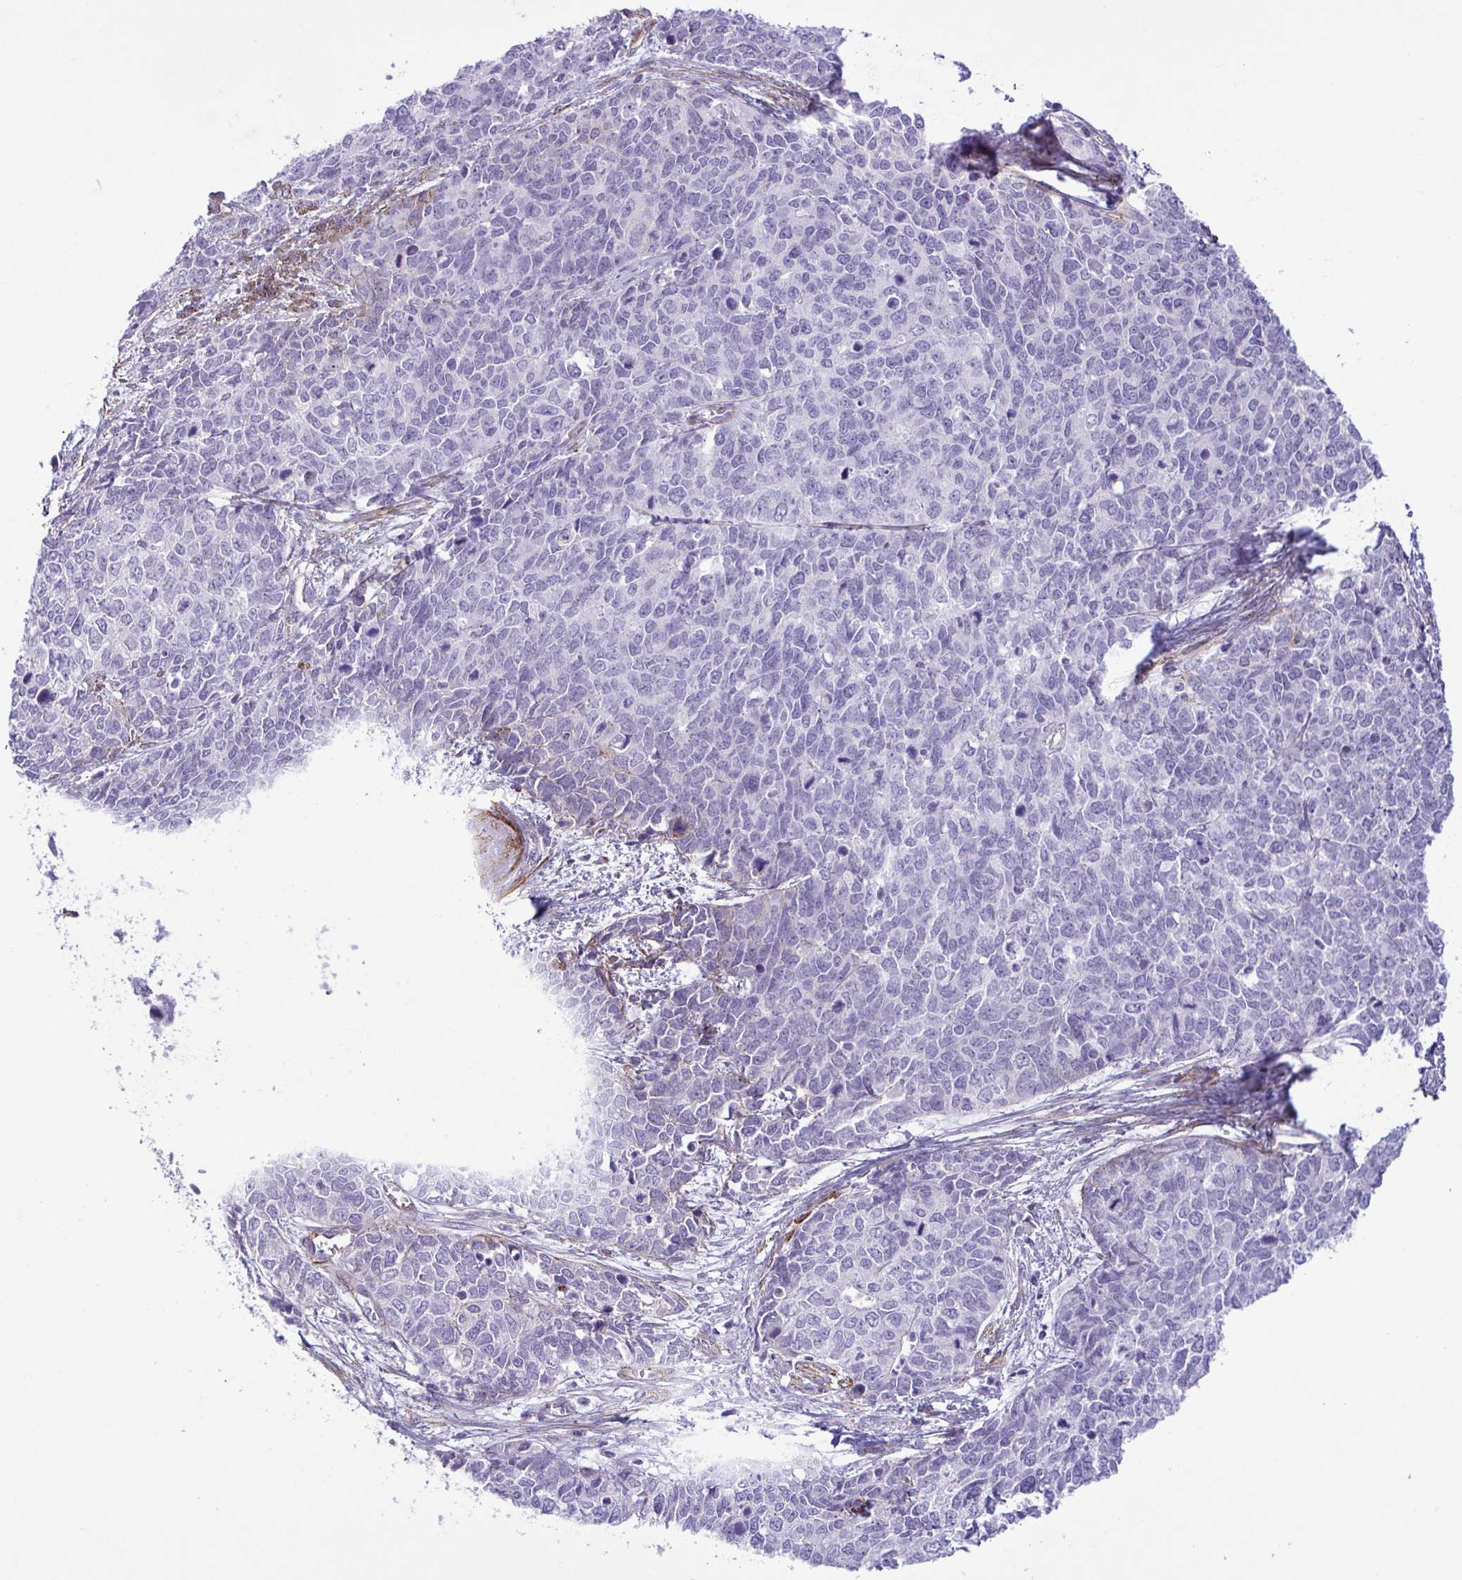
{"staining": {"intensity": "negative", "quantity": "none", "location": "none"}, "tissue": "cervical cancer", "cell_type": "Tumor cells", "image_type": "cancer", "snomed": [{"axis": "morphology", "description": "Adenocarcinoma, NOS"}, {"axis": "topography", "description": "Cervix"}], "caption": "IHC of human adenocarcinoma (cervical) demonstrates no expression in tumor cells. Brightfield microscopy of immunohistochemistry stained with DAB (brown) and hematoxylin (blue), captured at high magnification.", "gene": "SYNPO2L", "patient": {"sex": "female", "age": 63}}